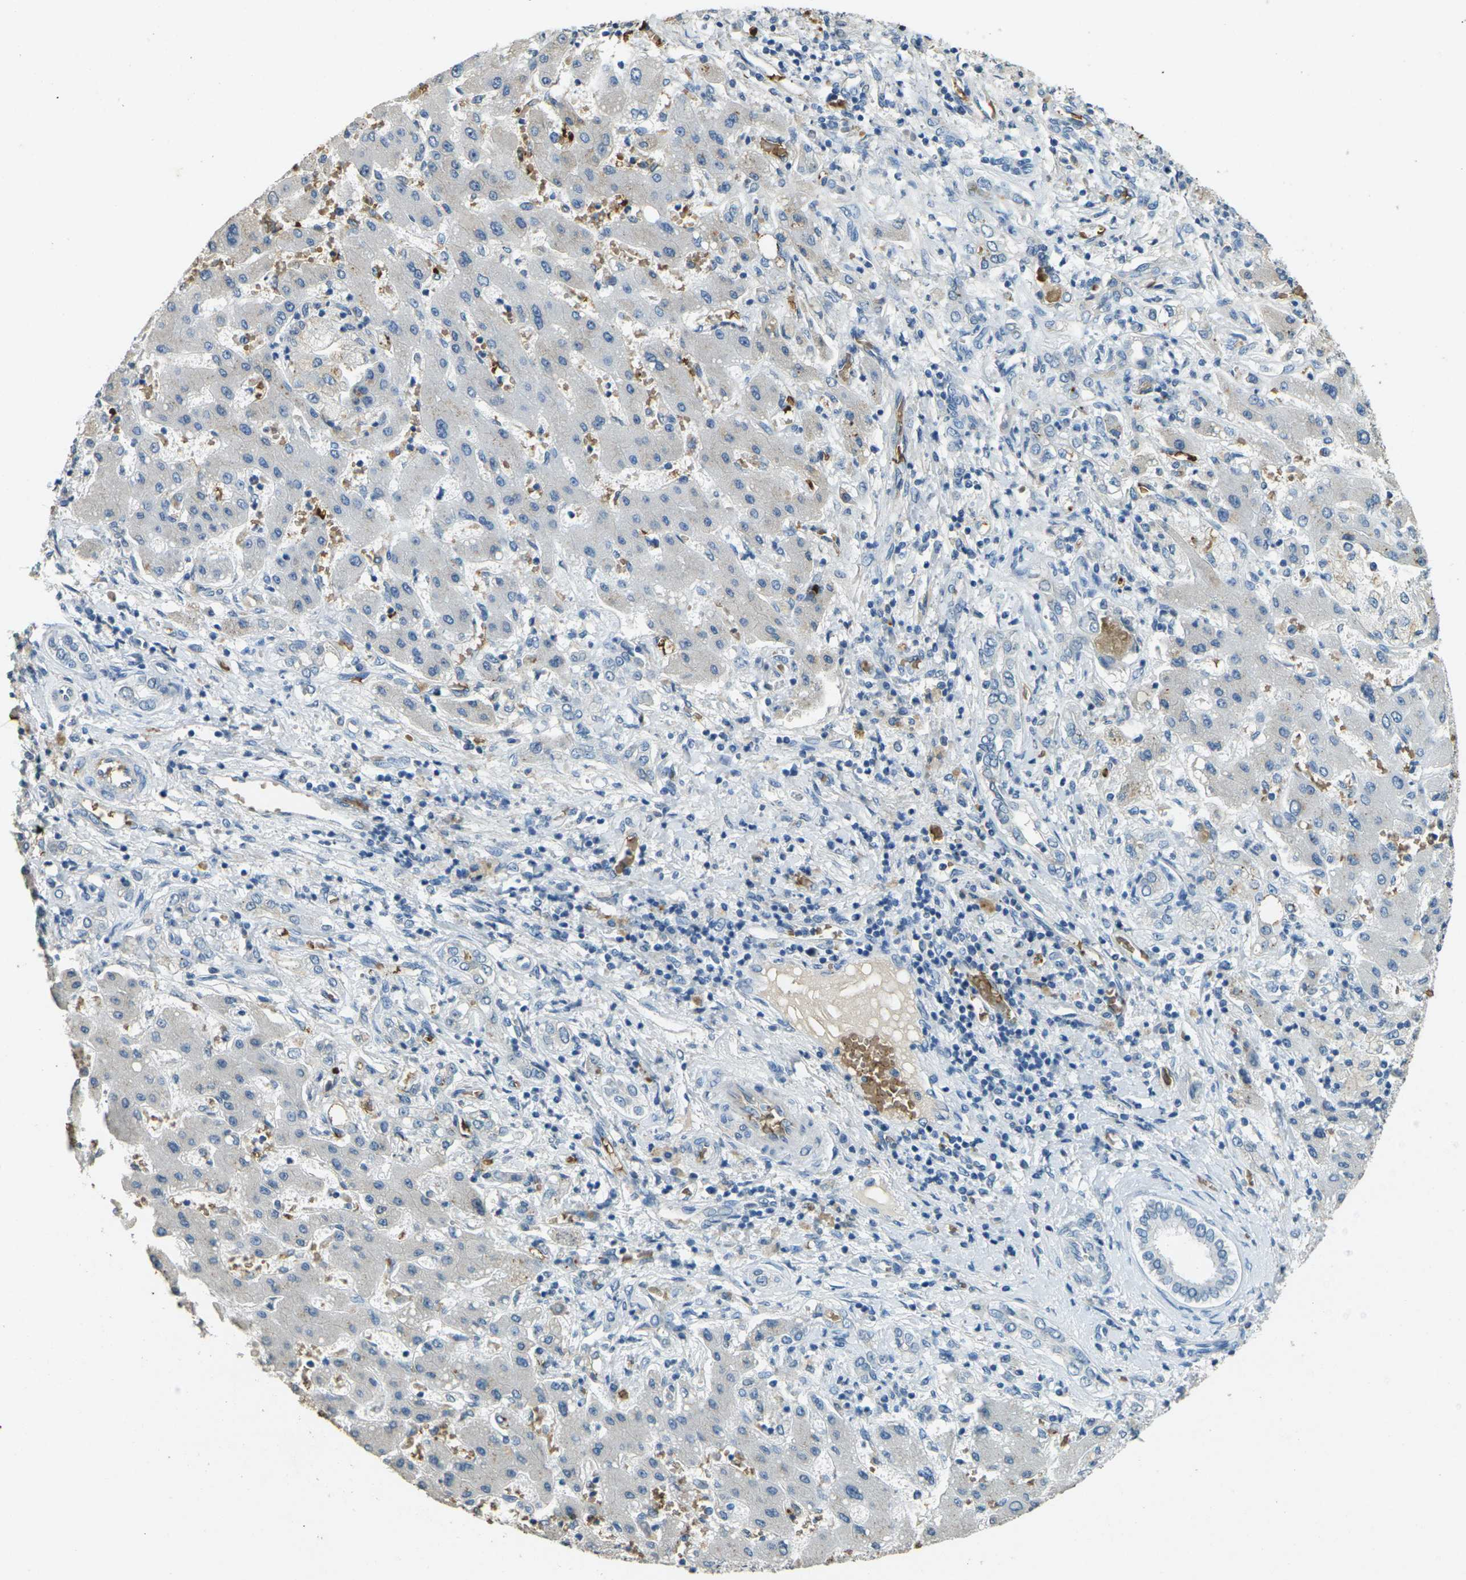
{"staining": {"intensity": "negative", "quantity": "none", "location": "none"}, "tissue": "liver cancer", "cell_type": "Tumor cells", "image_type": "cancer", "snomed": [{"axis": "morphology", "description": "Cholangiocarcinoma"}, {"axis": "topography", "description": "Liver"}], "caption": "IHC histopathology image of liver cholangiocarcinoma stained for a protein (brown), which reveals no staining in tumor cells.", "gene": "HBB", "patient": {"sex": "male", "age": 50}}